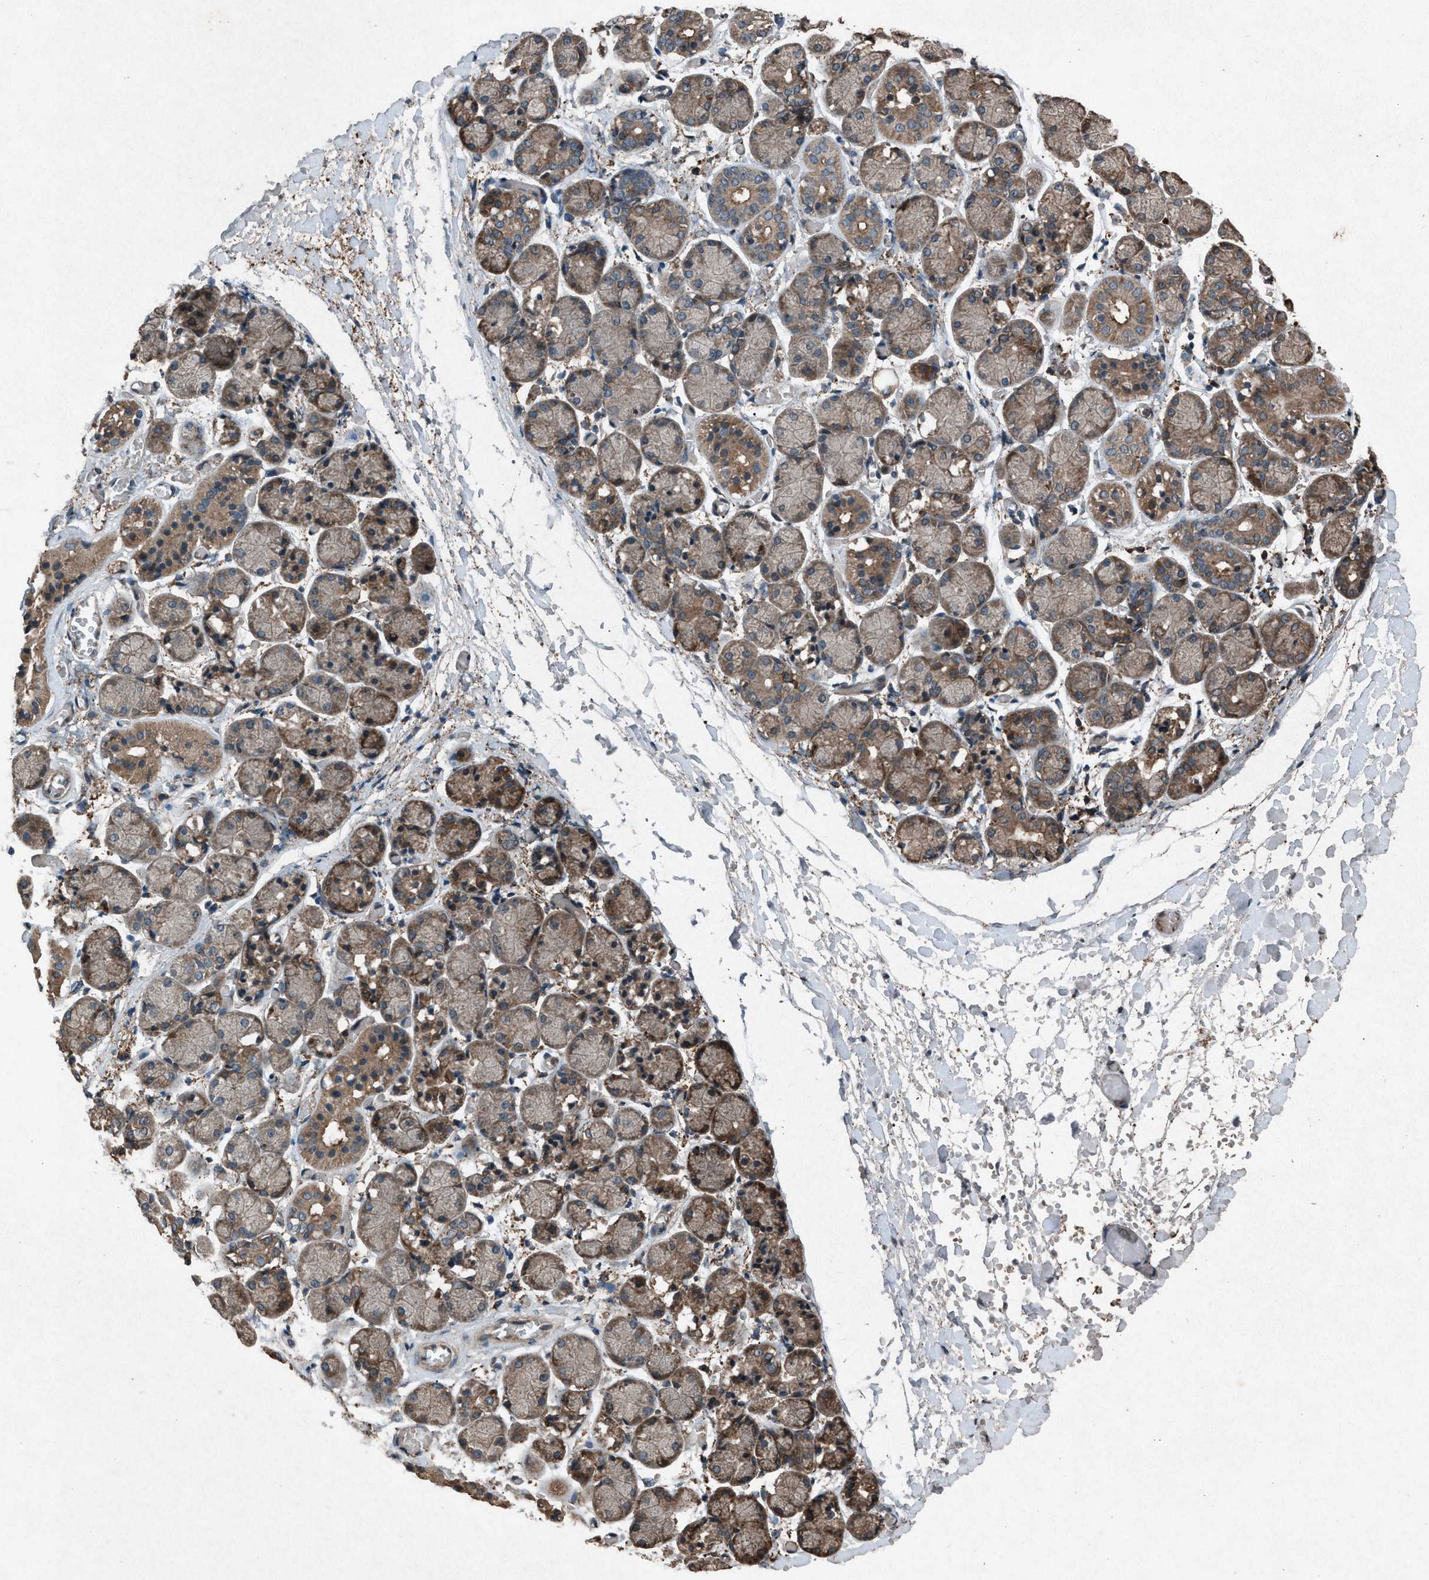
{"staining": {"intensity": "moderate", "quantity": ">75%", "location": "cytoplasmic/membranous"}, "tissue": "salivary gland", "cell_type": "Glandular cells", "image_type": "normal", "snomed": [{"axis": "morphology", "description": "Normal tissue, NOS"}, {"axis": "topography", "description": "Salivary gland"}], "caption": "High-power microscopy captured an immunohistochemistry histopathology image of unremarkable salivary gland, revealing moderate cytoplasmic/membranous positivity in approximately >75% of glandular cells.", "gene": "CALR", "patient": {"sex": "female", "age": 24}}